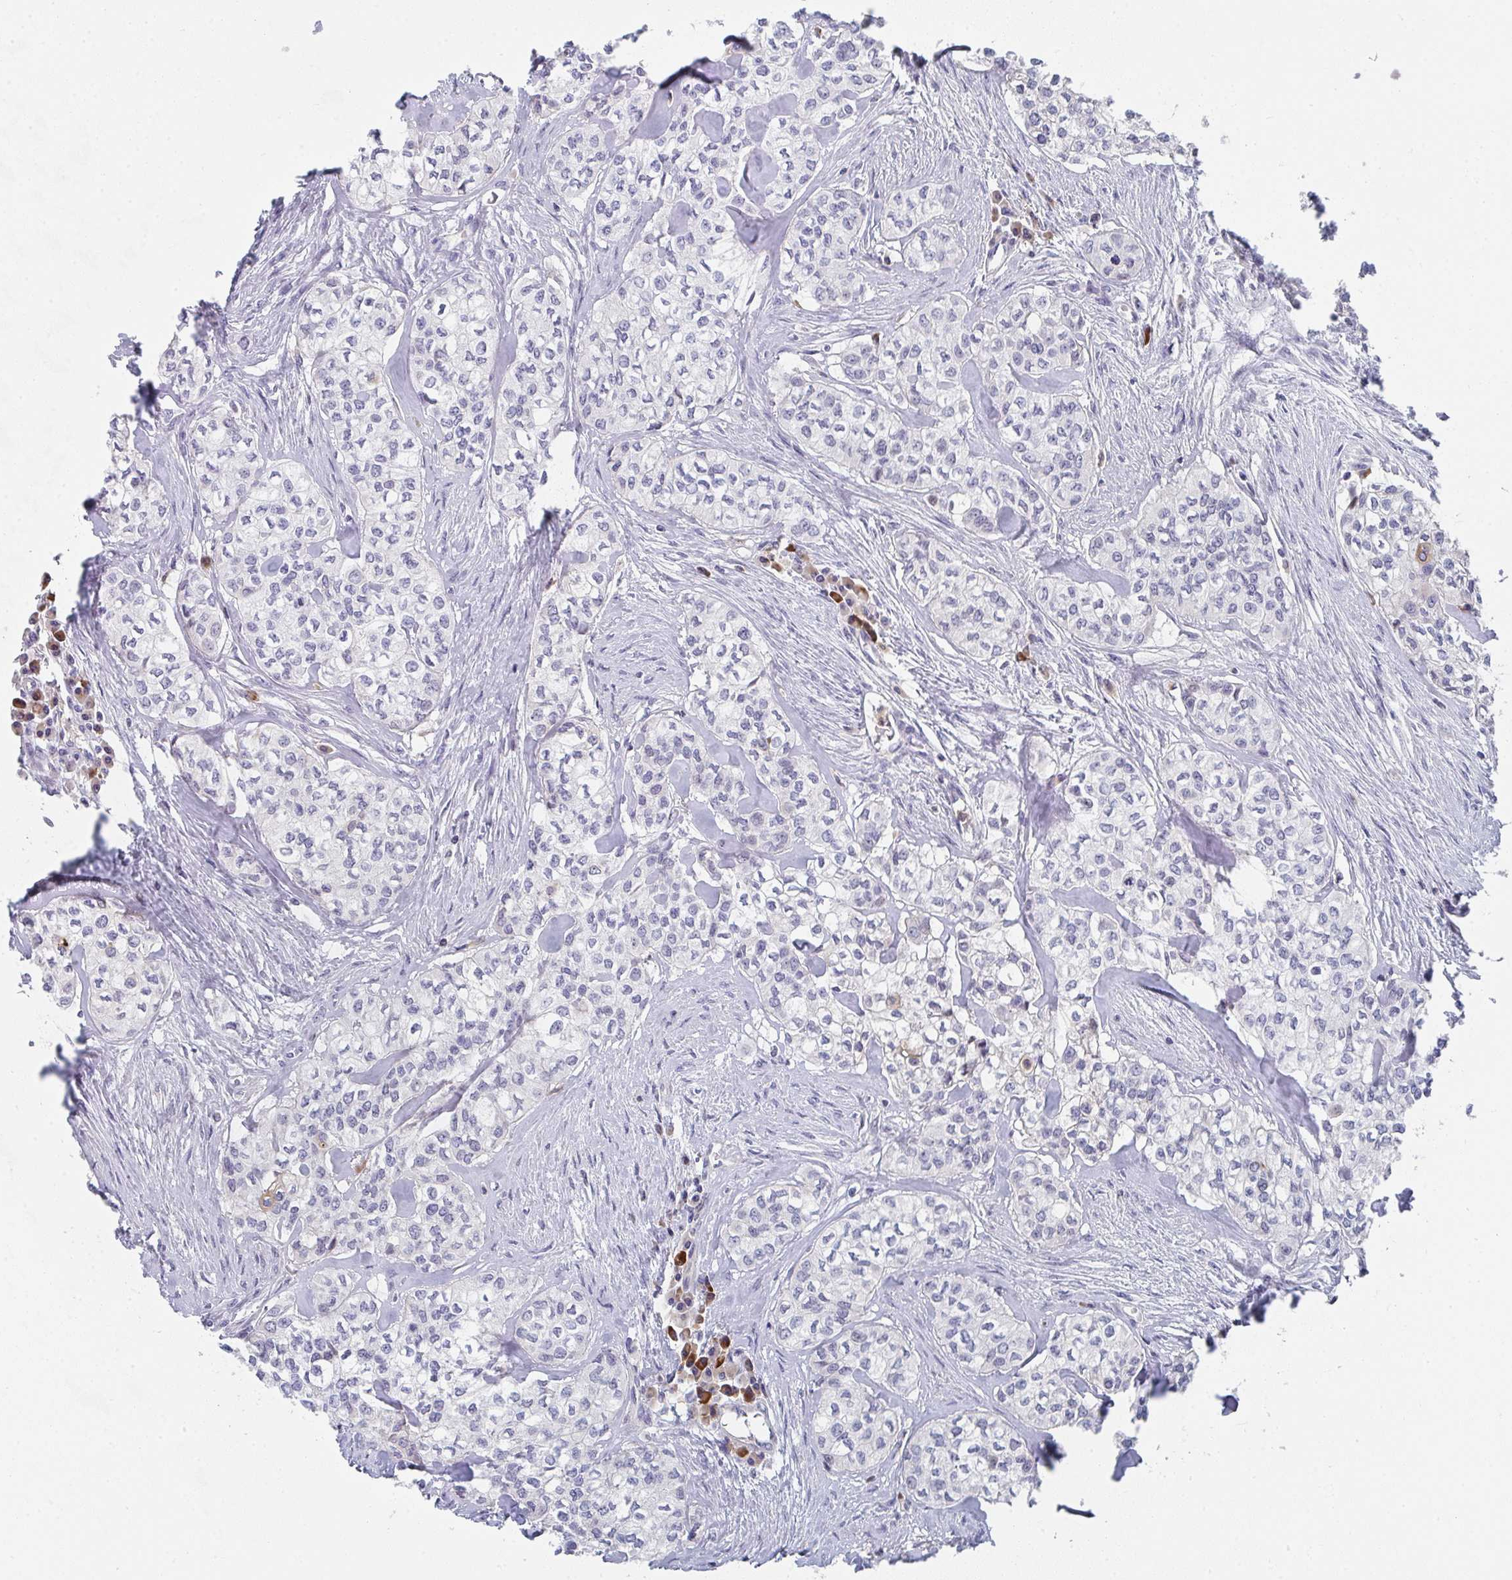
{"staining": {"intensity": "negative", "quantity": "none", "location": "none"}, "tissue": "head and neck cancer", "cell_type": "Tumor cells", "image_type": "cancer", "snomed": [{"axis": "morphology", "description": "Adenocarcinoma, NOS"}, {"axis": "topography", "description": "Head-Neck"}], "caption": "Histopathology image shows no protein staining in tumor cells of head and neck cancer tissue.", "gene": "KLHL33", "patient": {"sex": "male", "age": 81}}